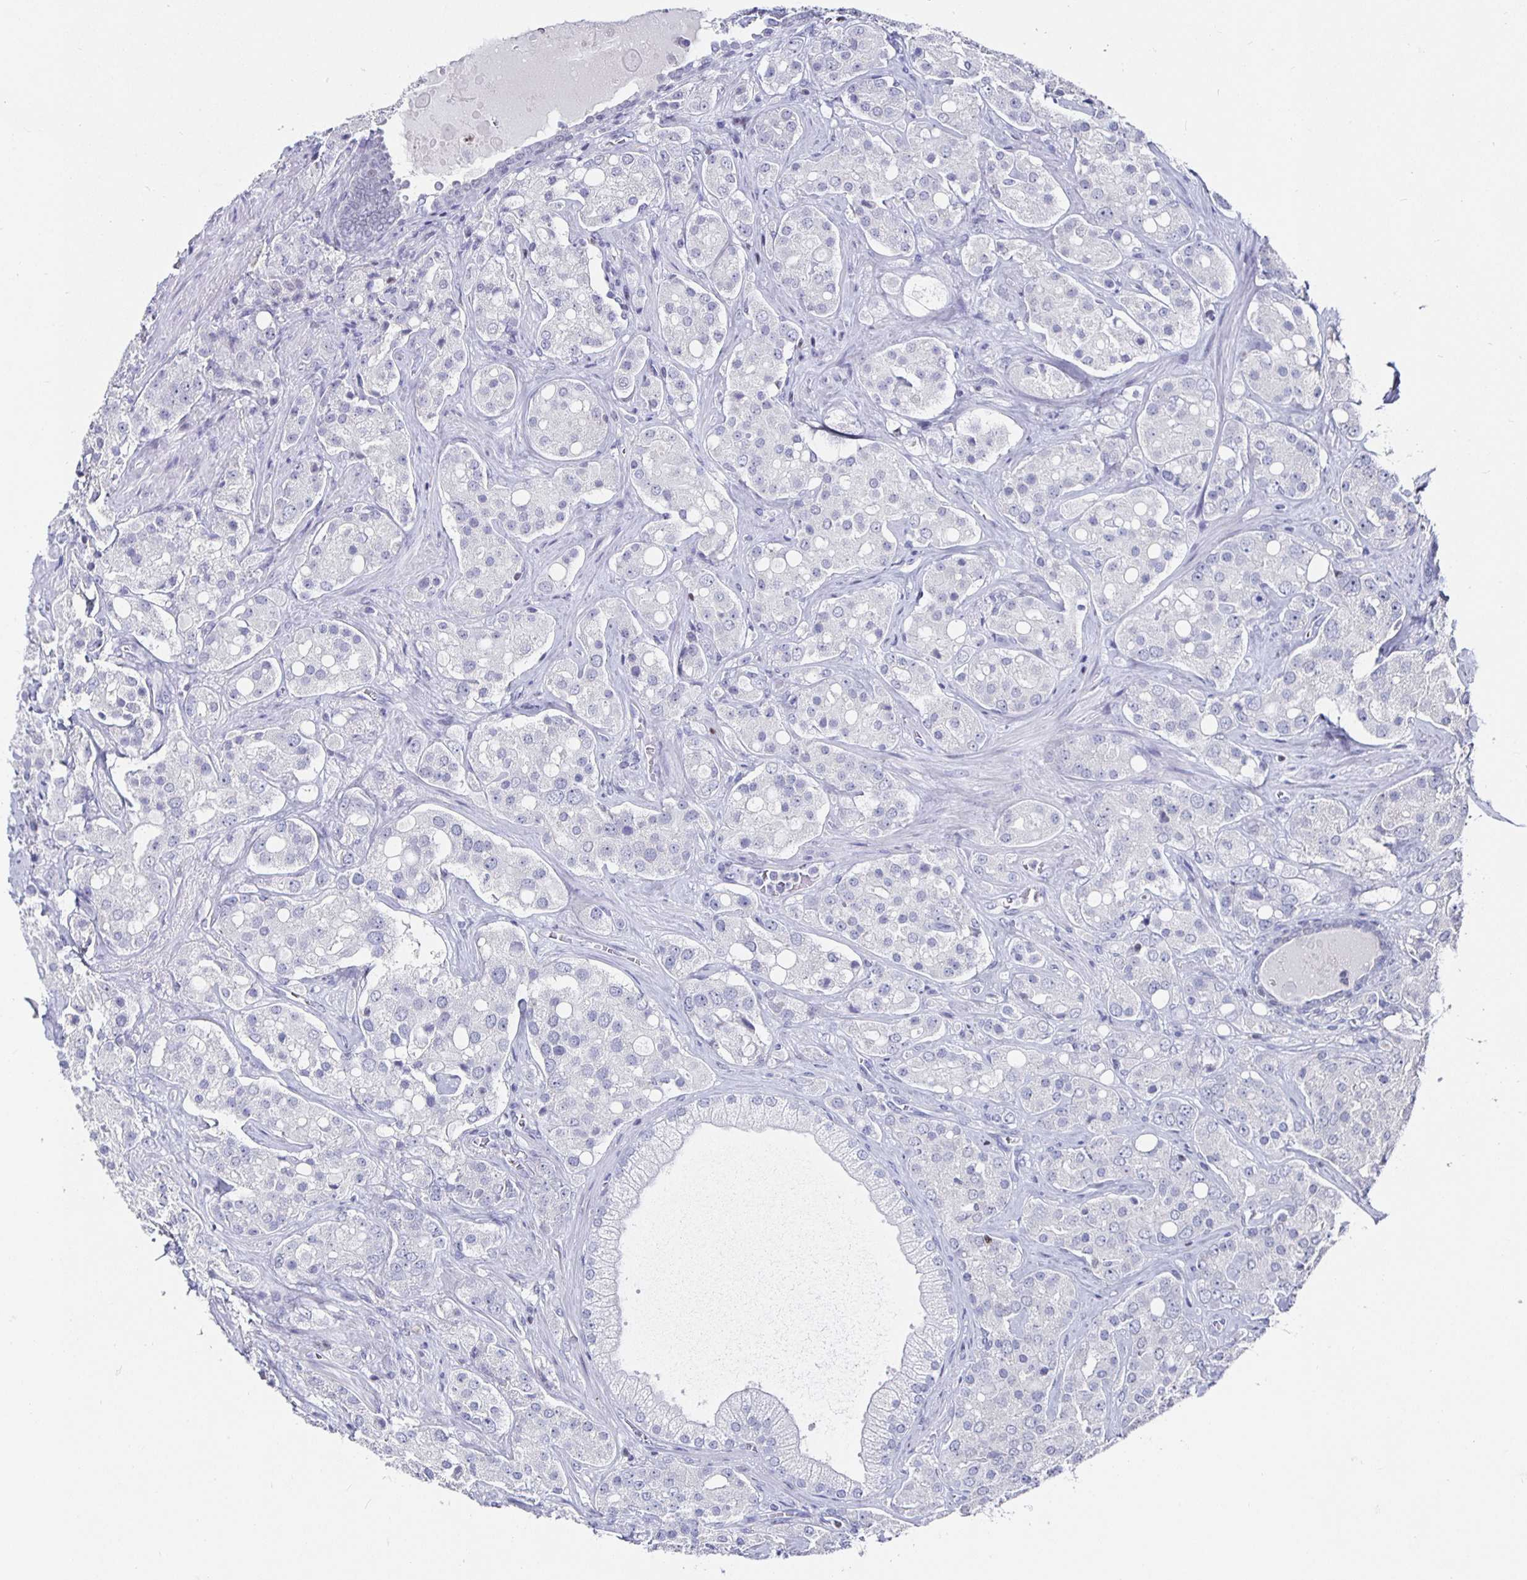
{"staining": {"intensity": "negative", "quantity": "none", "location": "none"}, "tissue": "prostate cancer", "cell_type": "Tumor cells", "image_type": "cancer", "snomed": [{"axis": "morphology", "description": "Adenocarcinoma, High grade"}, {"axis": "topography", "description": "Prostate"}], "caption": "Immunohistochemical staining of human adenocarcinoma (high-grade) (prostate) shows no significant expression in tumor cells.", "gene": "RUNX2", "patient": {"sex": "male", "age": 67}}